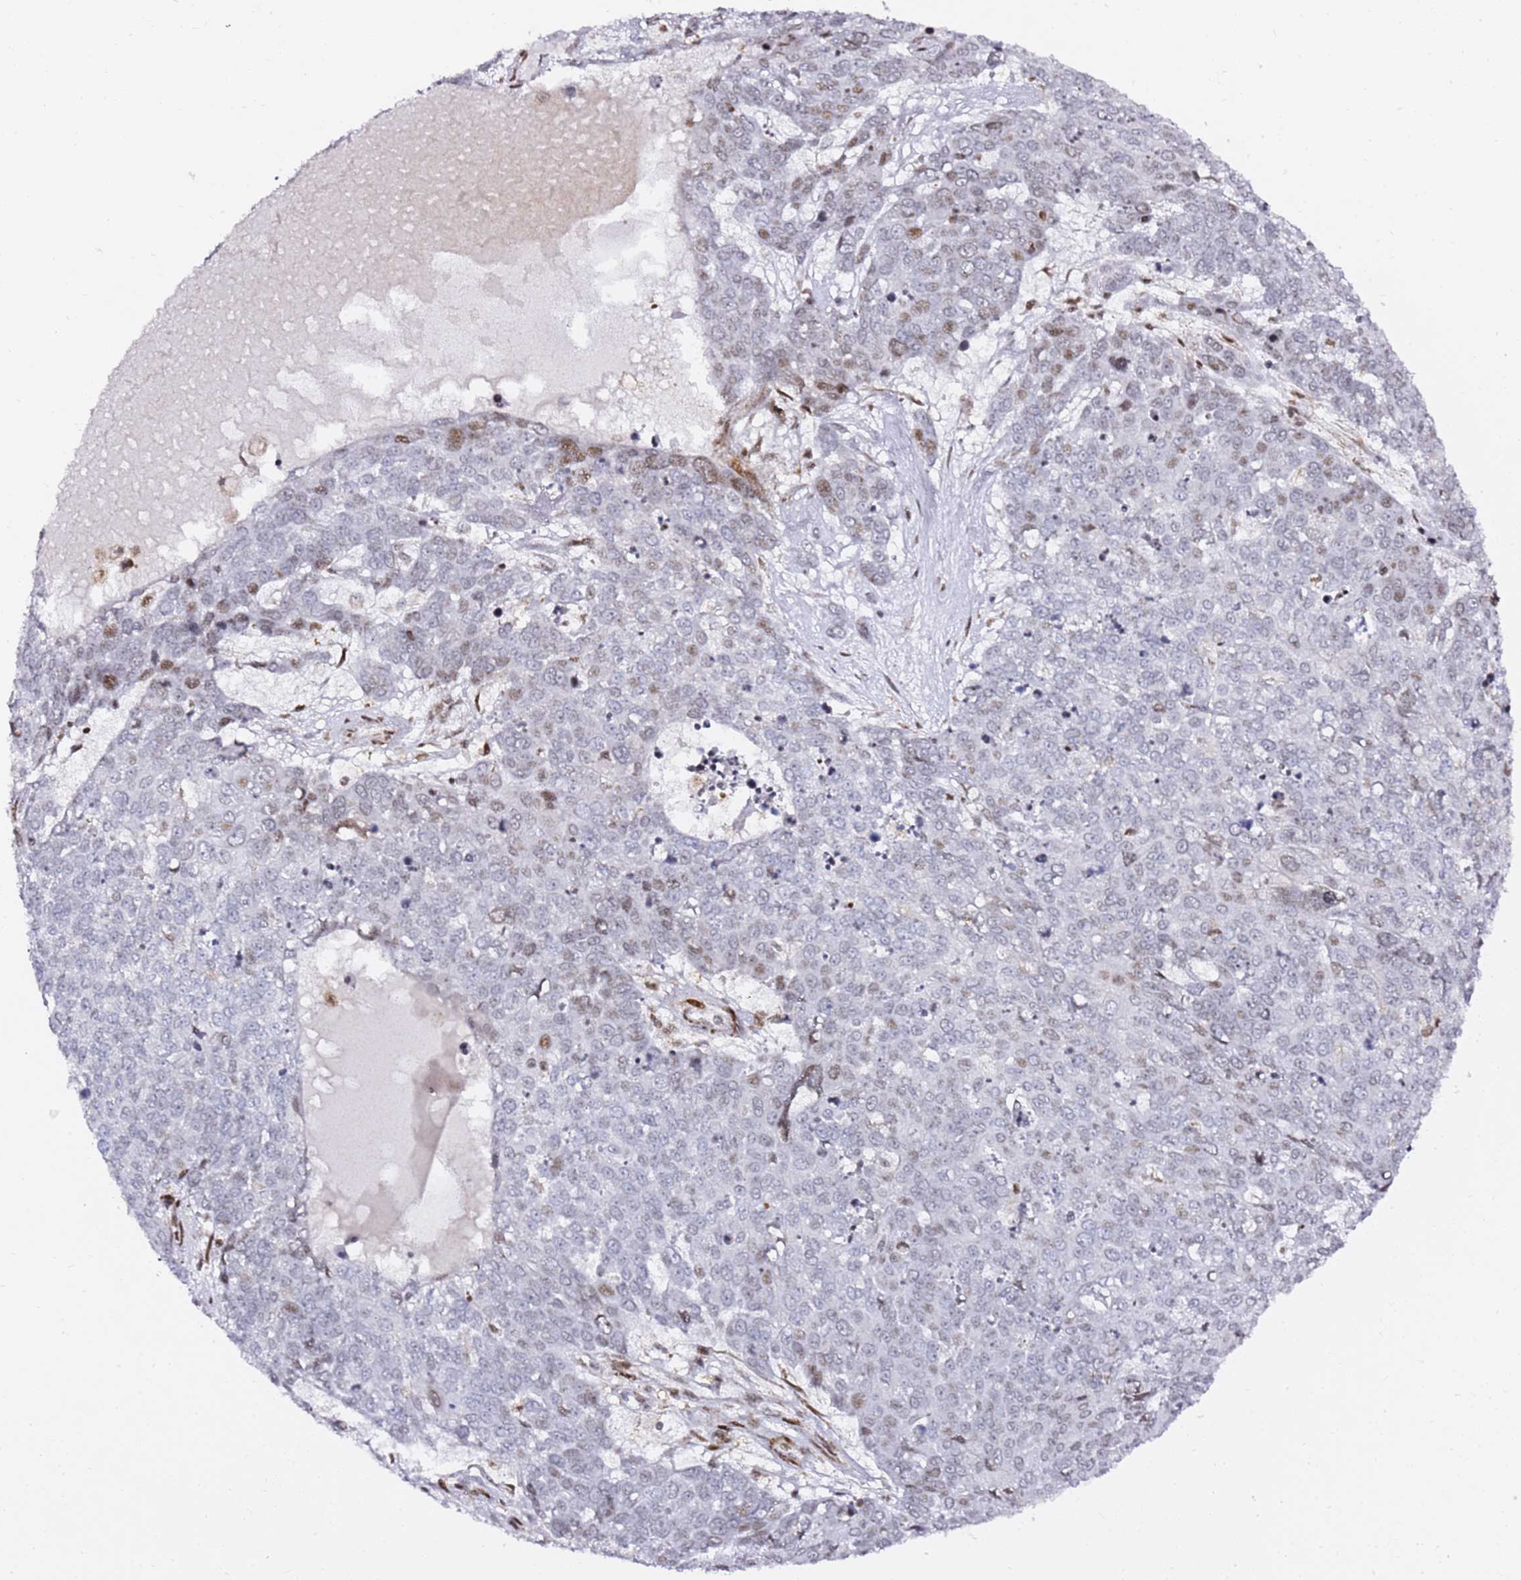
{"staining": {"intensity": "weak", "quantity": "<25%", "location": "nuclear"}, "tissue": "skin cancer", "cell_type": "Tumor cells", "image_type": "cancer", "snomed": [{"axis": "morphology", "description": "Squamous cell carcinoma, NOS"}, {"axis": "topography", "description": "Skin"}], "caption": "A photomicrograph of human squamous cell carcinoma (skin) is negative for staining in tumor cells. (Brightfield microscopy of DAB (3,3'-diaminobenzidine) IHC at high magnification).", "gene": "GBP2", "patient": {"sex": "male", "age": 71}}